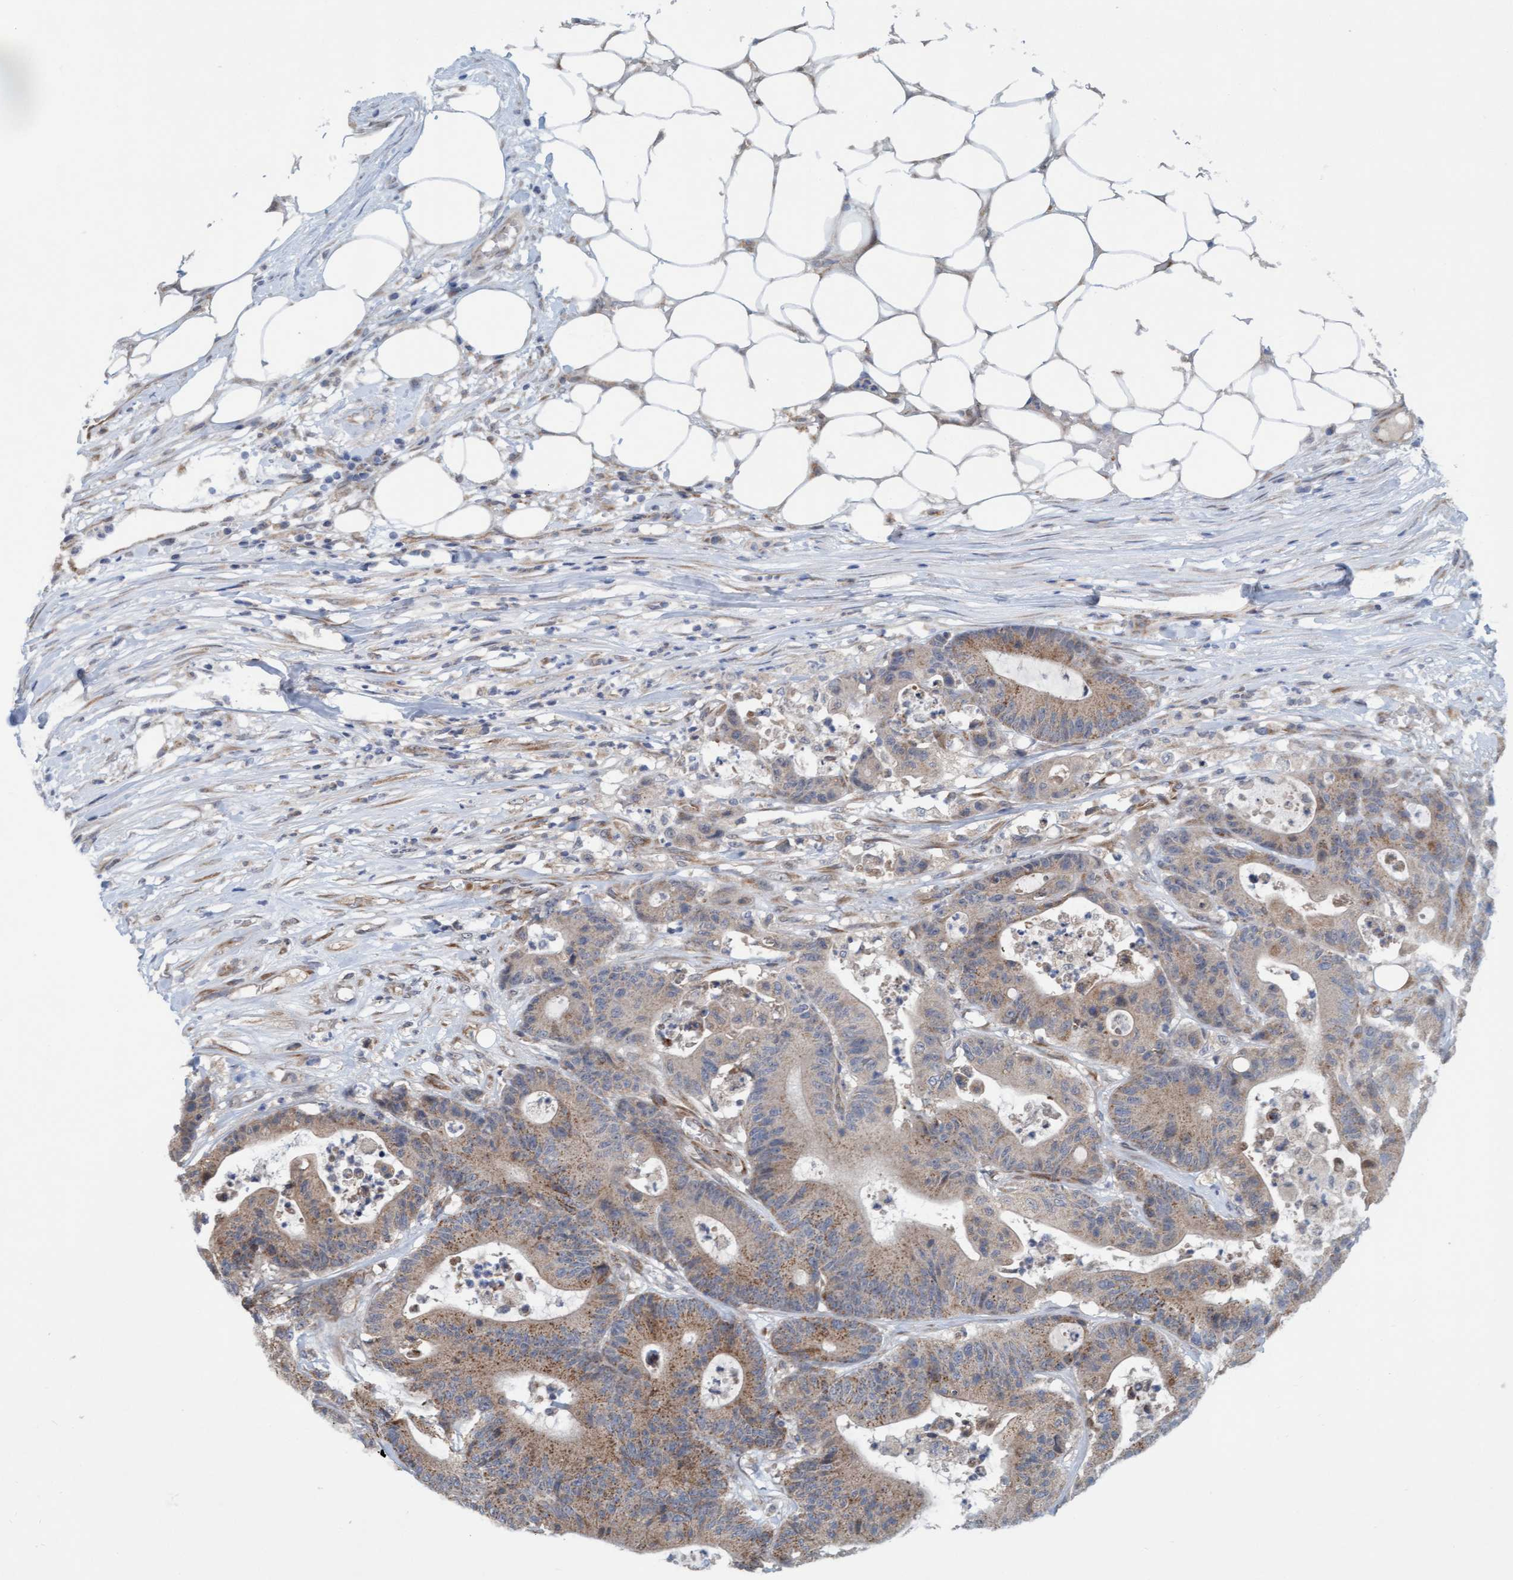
{"staining": {"intensity": "moderate", "quantity": ">75%", "location": "cytoplasmic/membranous"}, "tissue": "colorectal cancer", "cell_type": "Tumor cells", "image_type": "cancer", "snomed": [{"axis": "morphology", "description": "Adenocarcinoma, NOS"}, {"axis": "topography", "description": "Colon"}], "caption": "Tumor cells reveal medium levels of moderate cytoplasmic/membranous positivity in approximately >75% of cells in human adenocarcinoma (colorectal).", "gene": "ZNF566", "patient": {"sex": "female", "age": 84}}